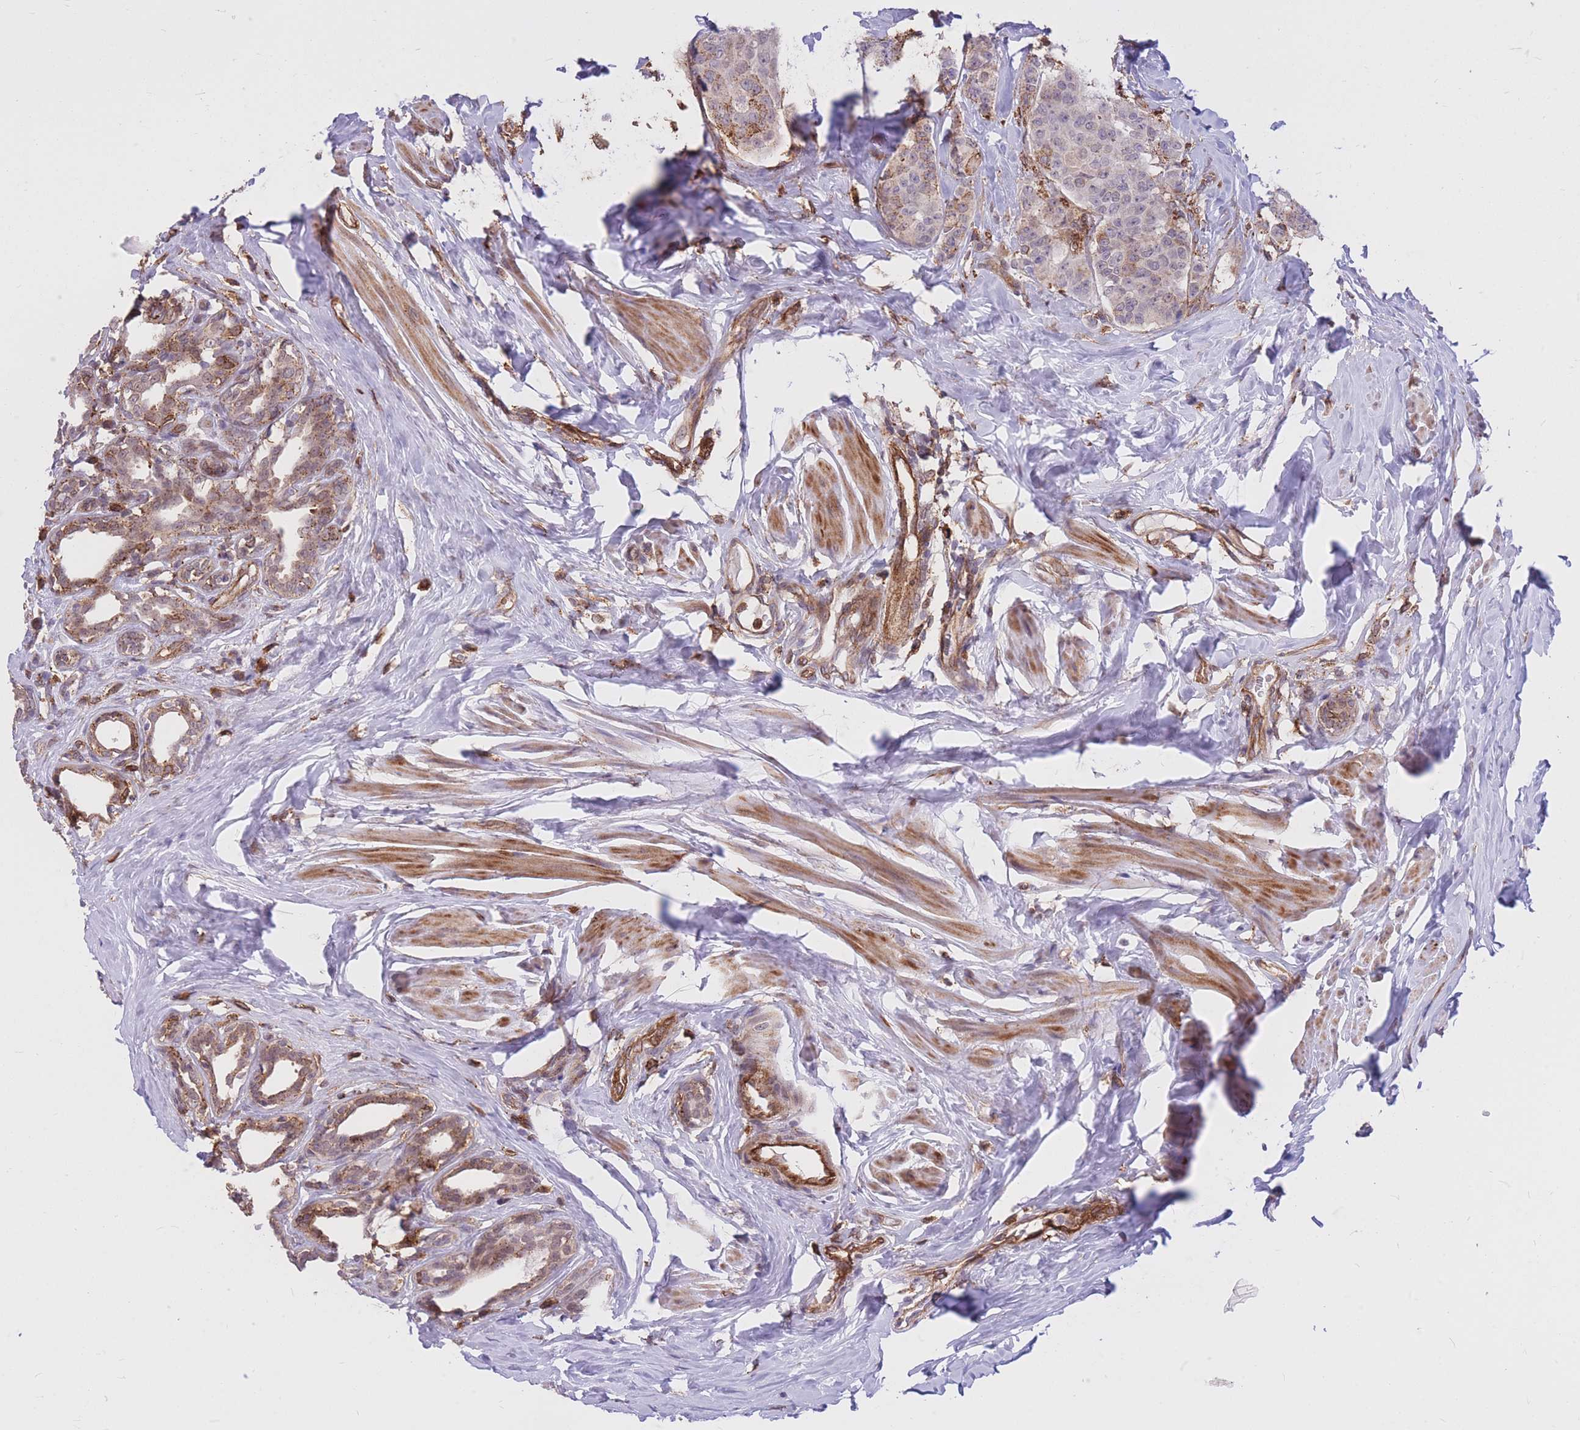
{"staining": {"intensity": "moderate", "quantity": "<25%", "location": "cytoplasmic/membranous"}, "tissue": "breast cancer", "cell_type": "Tumor cells", "image_type": "cancer", "snomed": [{"axis": "morphology", "description": "Duct carcinoma"}, {"axis": "topography", "description": "Breast"}], "caption": "An image of human breast cancer (intraductal carcinoma) stained for a protein shows moderate cytoplasmic/membranous brown staining in tumor cells. (DAB IHC with brightfield microscopy, high magnification).", "gene": "TCF20", "patient": {"sex": "female", "age": 40}}